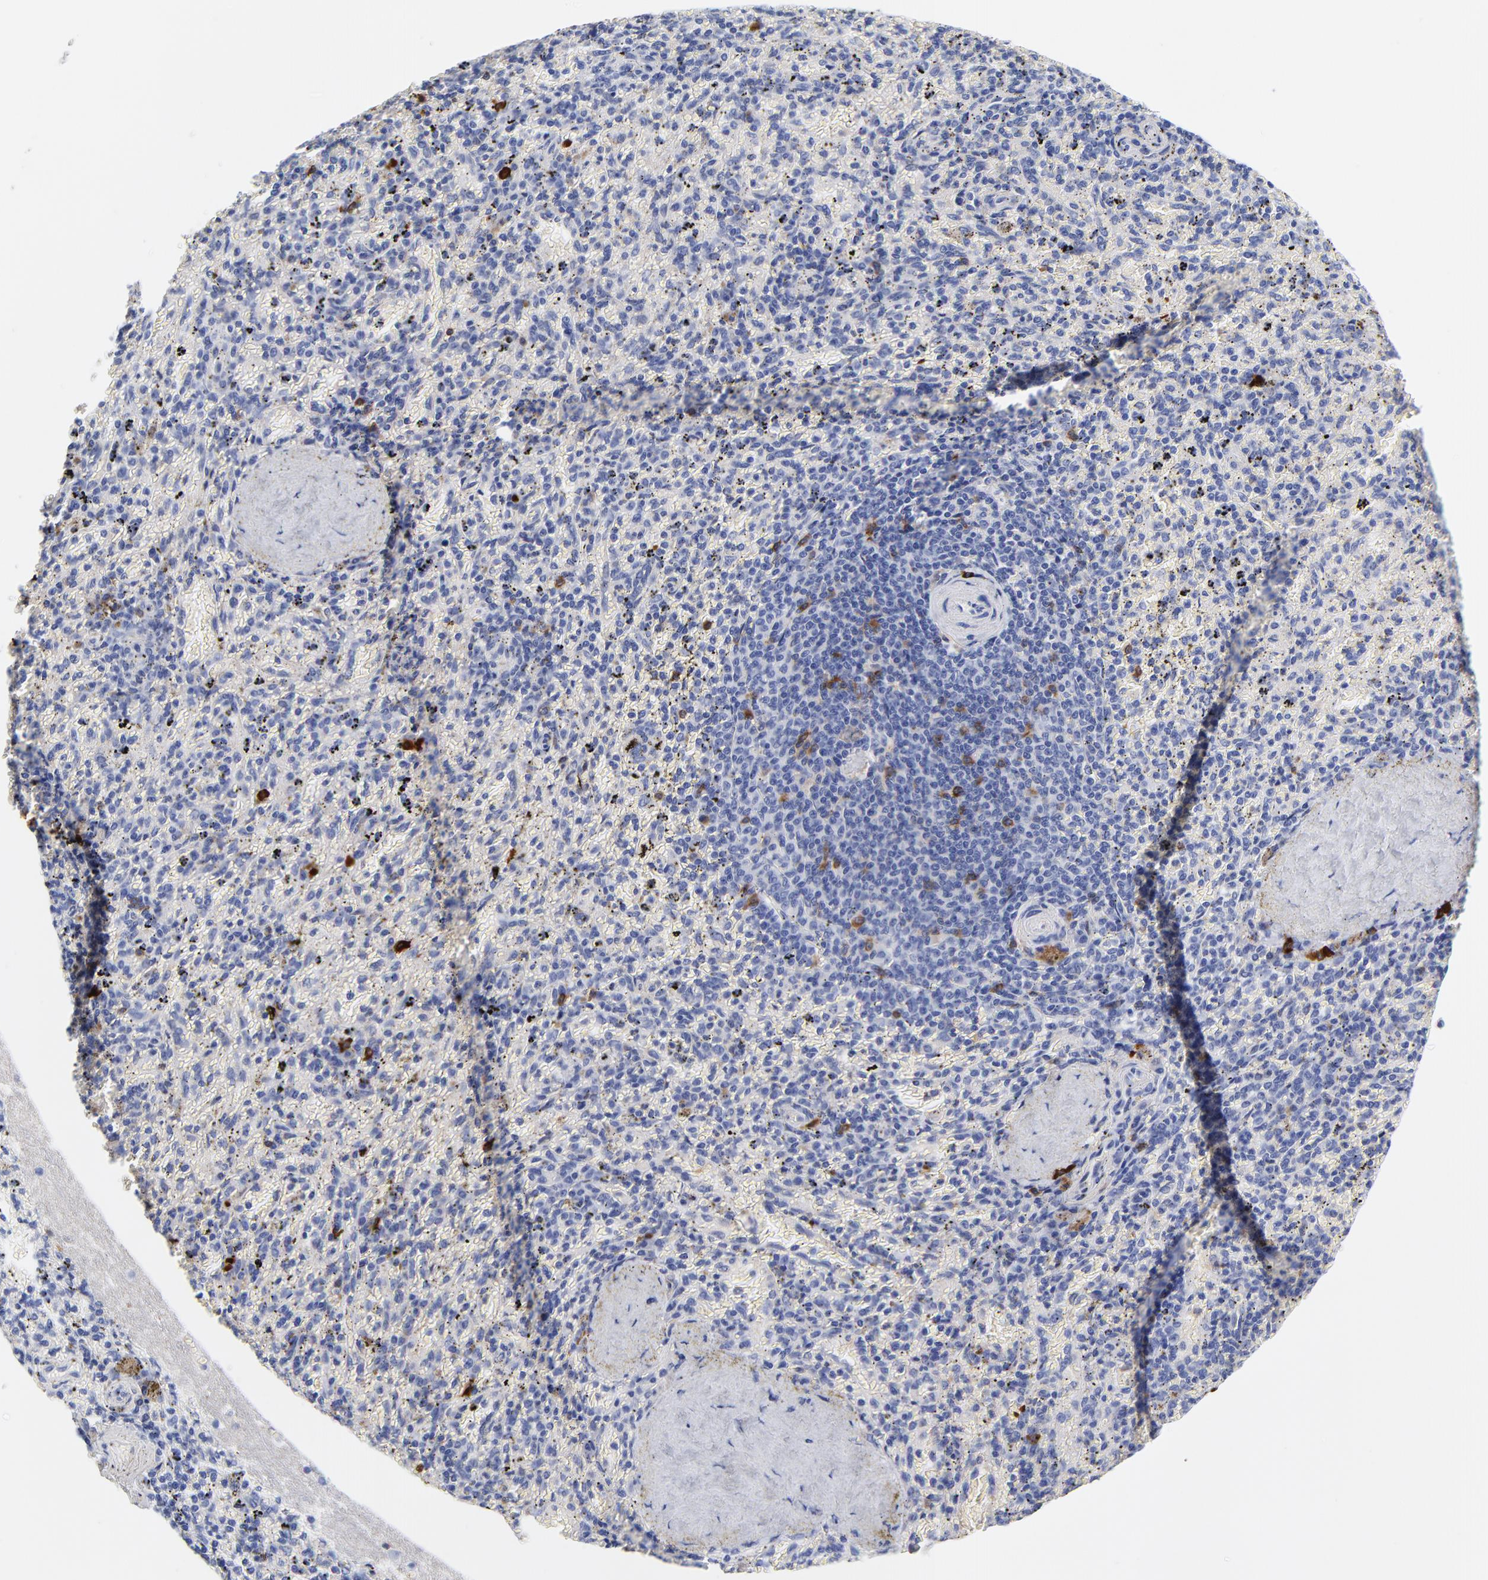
{"staining": {"intensity": "moderate", "quantity": "<25%", "location": "cytoplasmic/membranous"}, "tissue": "spleen", "cell_type": "Cells in red pulp", "image_type": "normal", "snomed": [{"axis": "morphology", "description": "Normal tissue, NOS"}, {"axis": "topography", "description": "Spleen"}], "caption": "Spleen stained for a protein (brown) demonstrates moderate cytoplasmic/membranous positive staining in about <25% of cells in red pulp.", "gene": "IGLV3", "patient": {"sex": "female", "age": 43}}